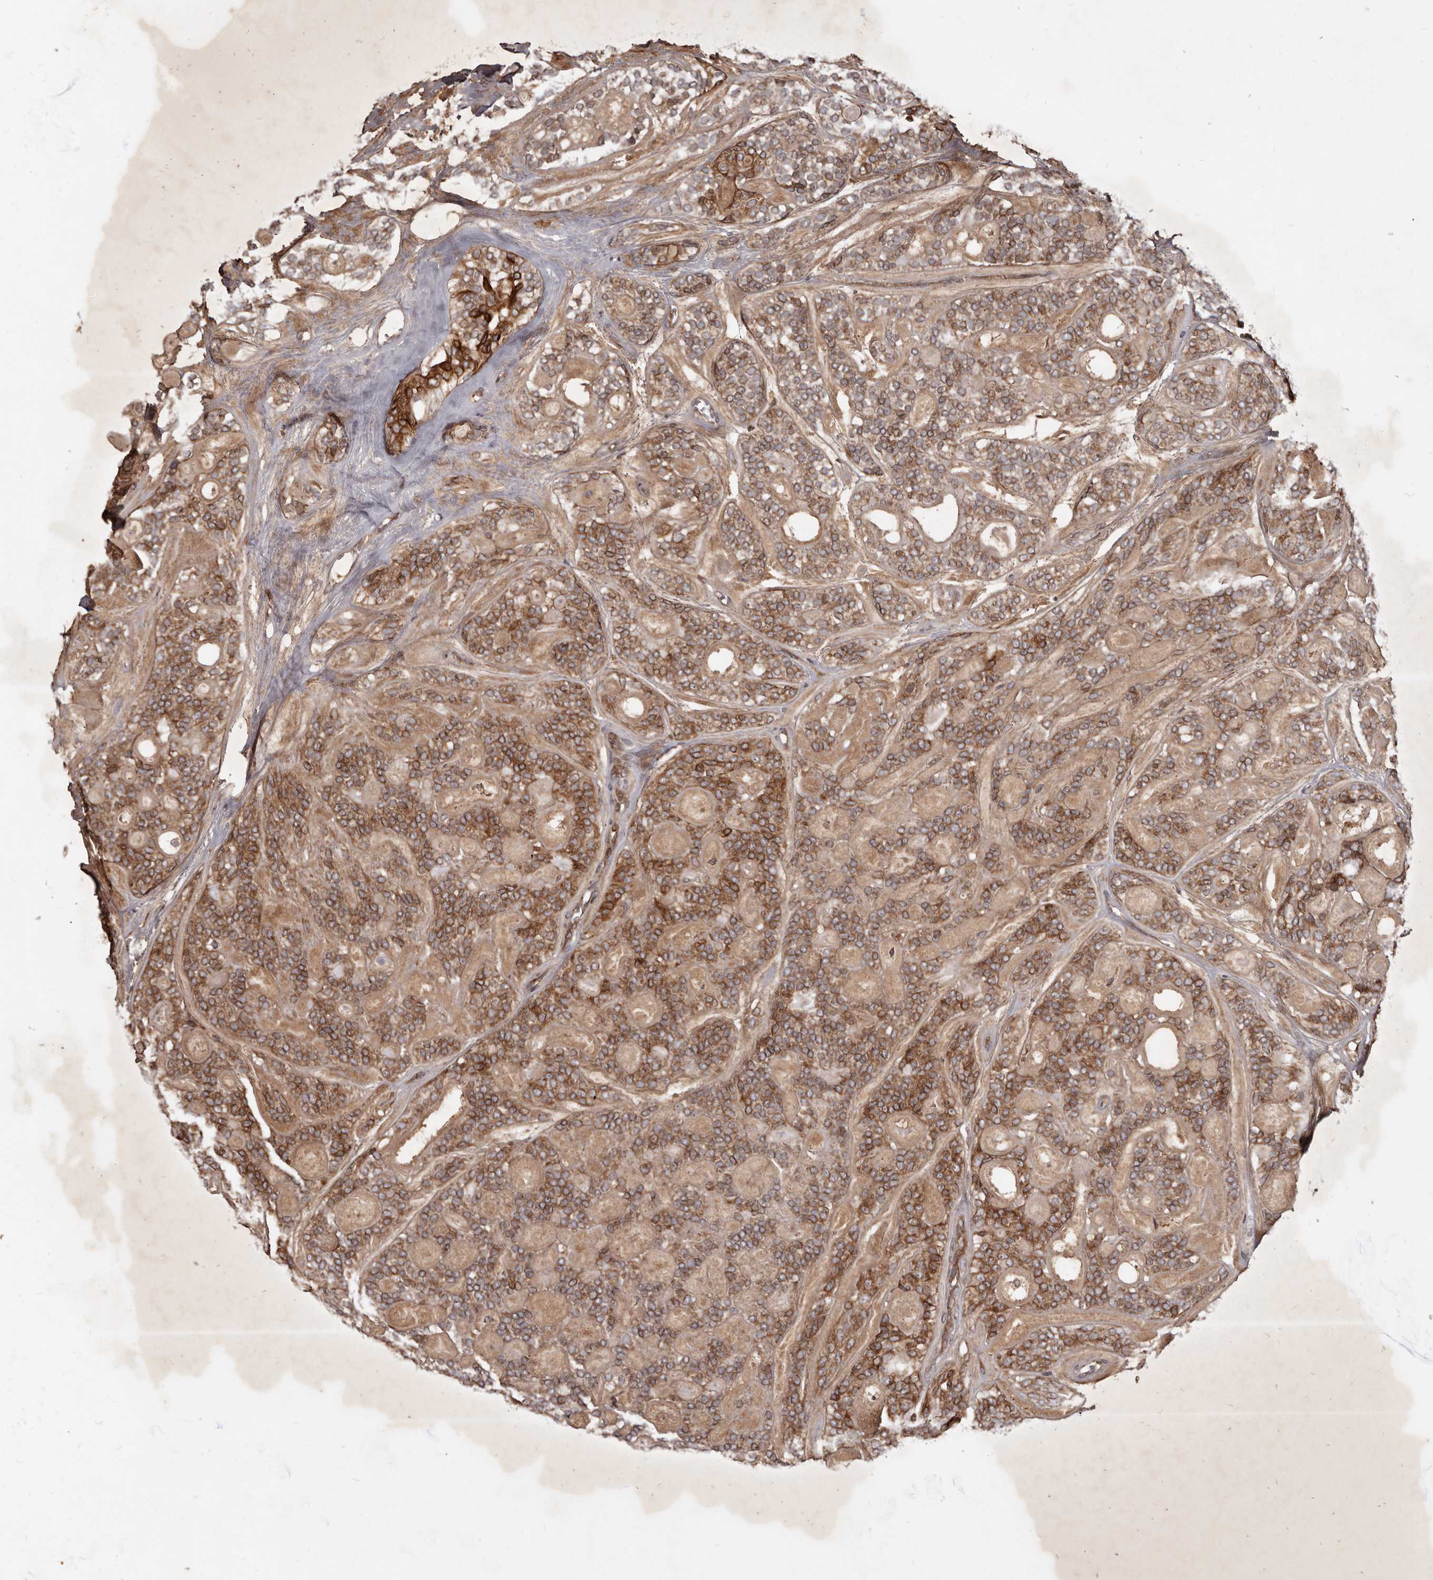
{"staining": {"intensity": "strong", "quantity": "25%-75%", "location": "cytoplasmic/membranous"}, "tissue": "head and neck cancer", "cell_type": "Tumor cells", "image_type": "cancer", "snomed": [{"axis": "morphology", "description": "Adenocarcinoma, NOS"}, {"axis": "topography", "description": "Head-Neck"}], "caption": "Immunohistochemical staining of head and neck cancer exhibits strong cytoplasmic/membranous protein positivity in about 25%-75% of tumor cells.", "gene": "STK36", "patient": {"sex": "male", "age": 66}}